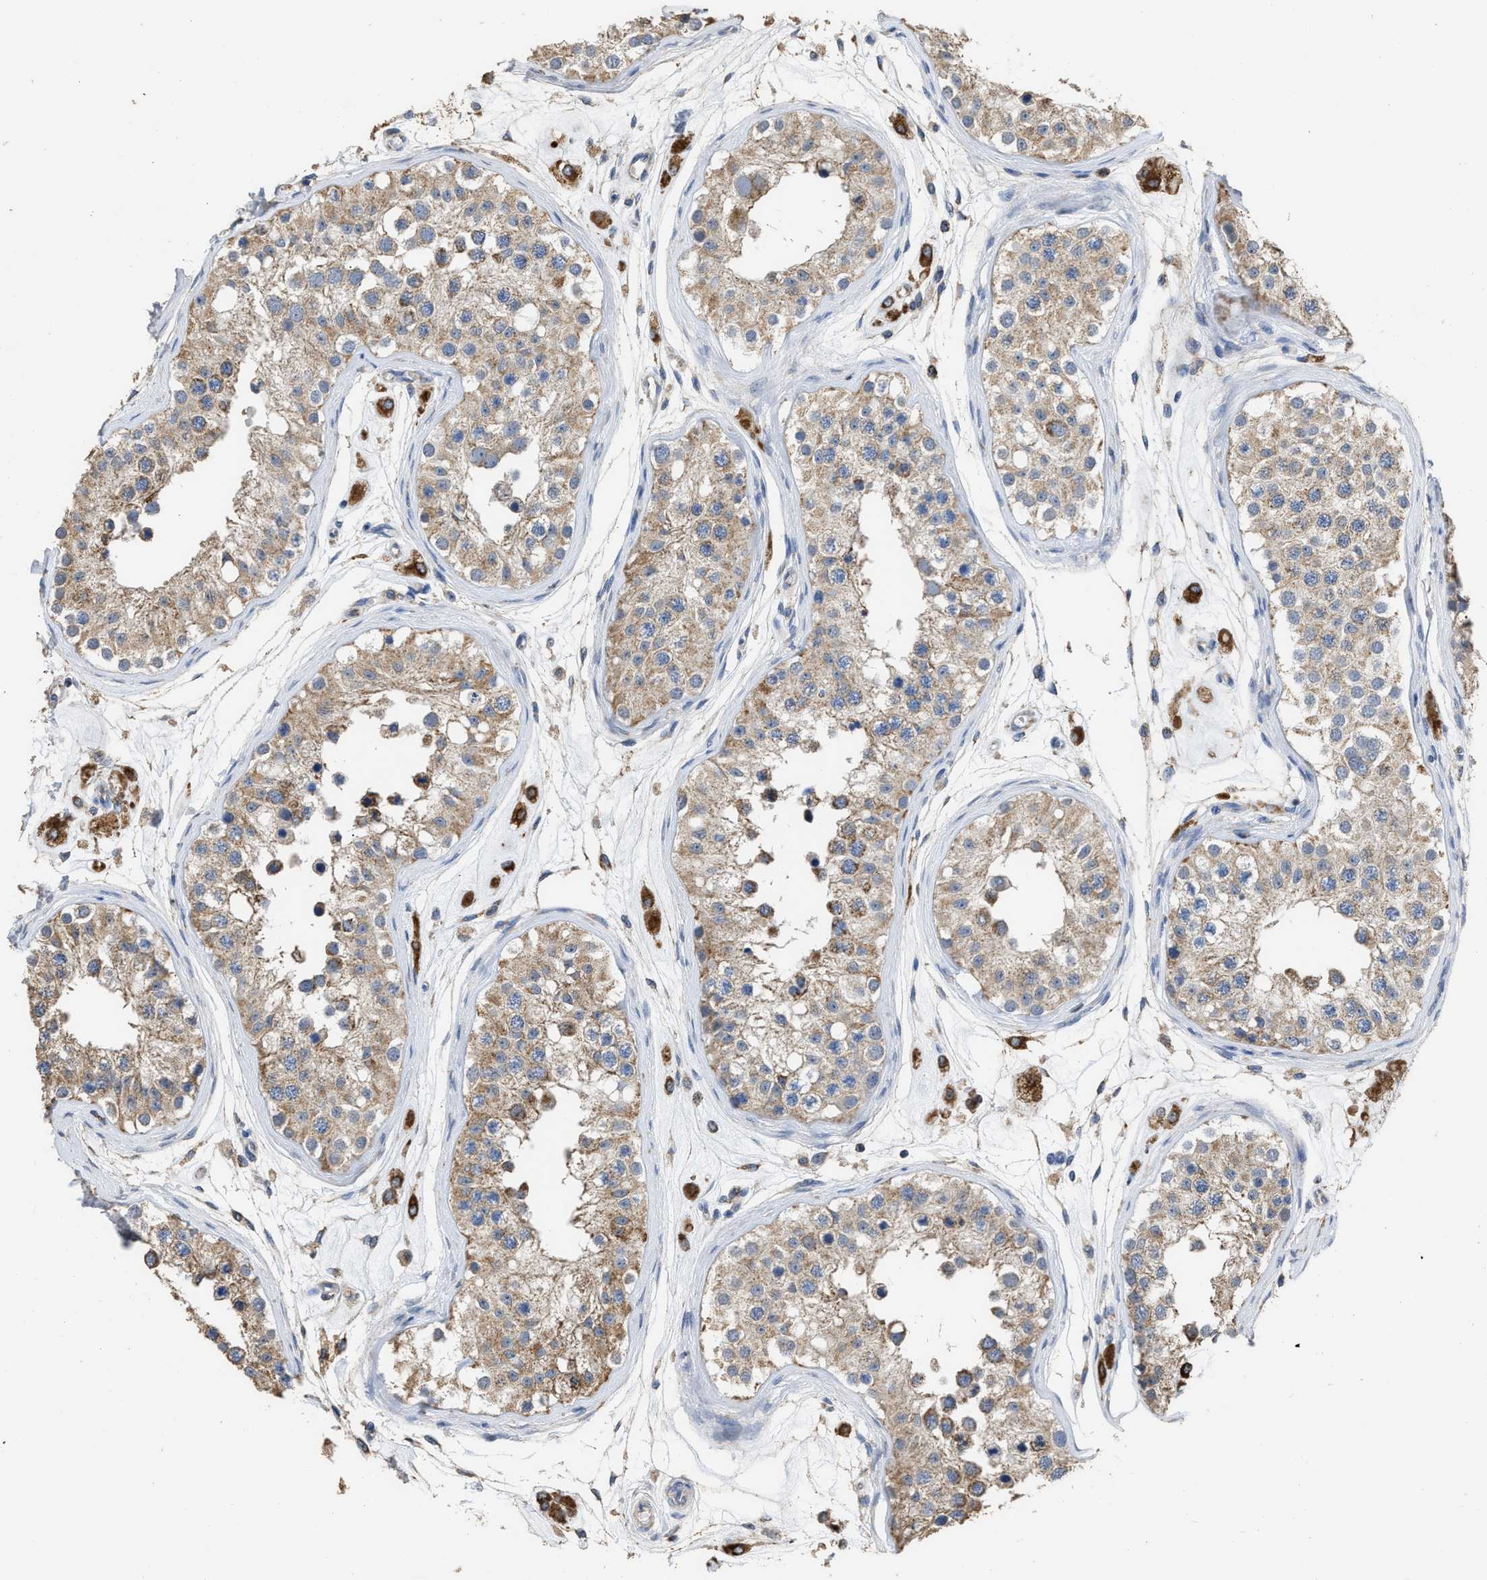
{"staining": {"intensity": "moderate", "quantity": ">75%", "location": "cytoplasmic/membranous"}, "tissue": "testis", "cell_type": "Cells in seminiferous ducts", "image_type": "normal", "snomed": [{"axis": "morphology", "description": "Normal tissue, NOS"}, {"axis": "morphology", "description": "Adenocarcinoma, metastatic, NOS"}, {"axis": "topography", "description": "Testis"}], "caption": "DAB immunohistochemical staining of benign human testis displays moderate cytoplasmic/membranous protein expression in approximately >75% of cells in seminiferous ducts. (brown staining indicates protein expression, while blue staining denotes nuclei).", "gene": "AK2", "patient": {"sex": "male", "age": 26}}